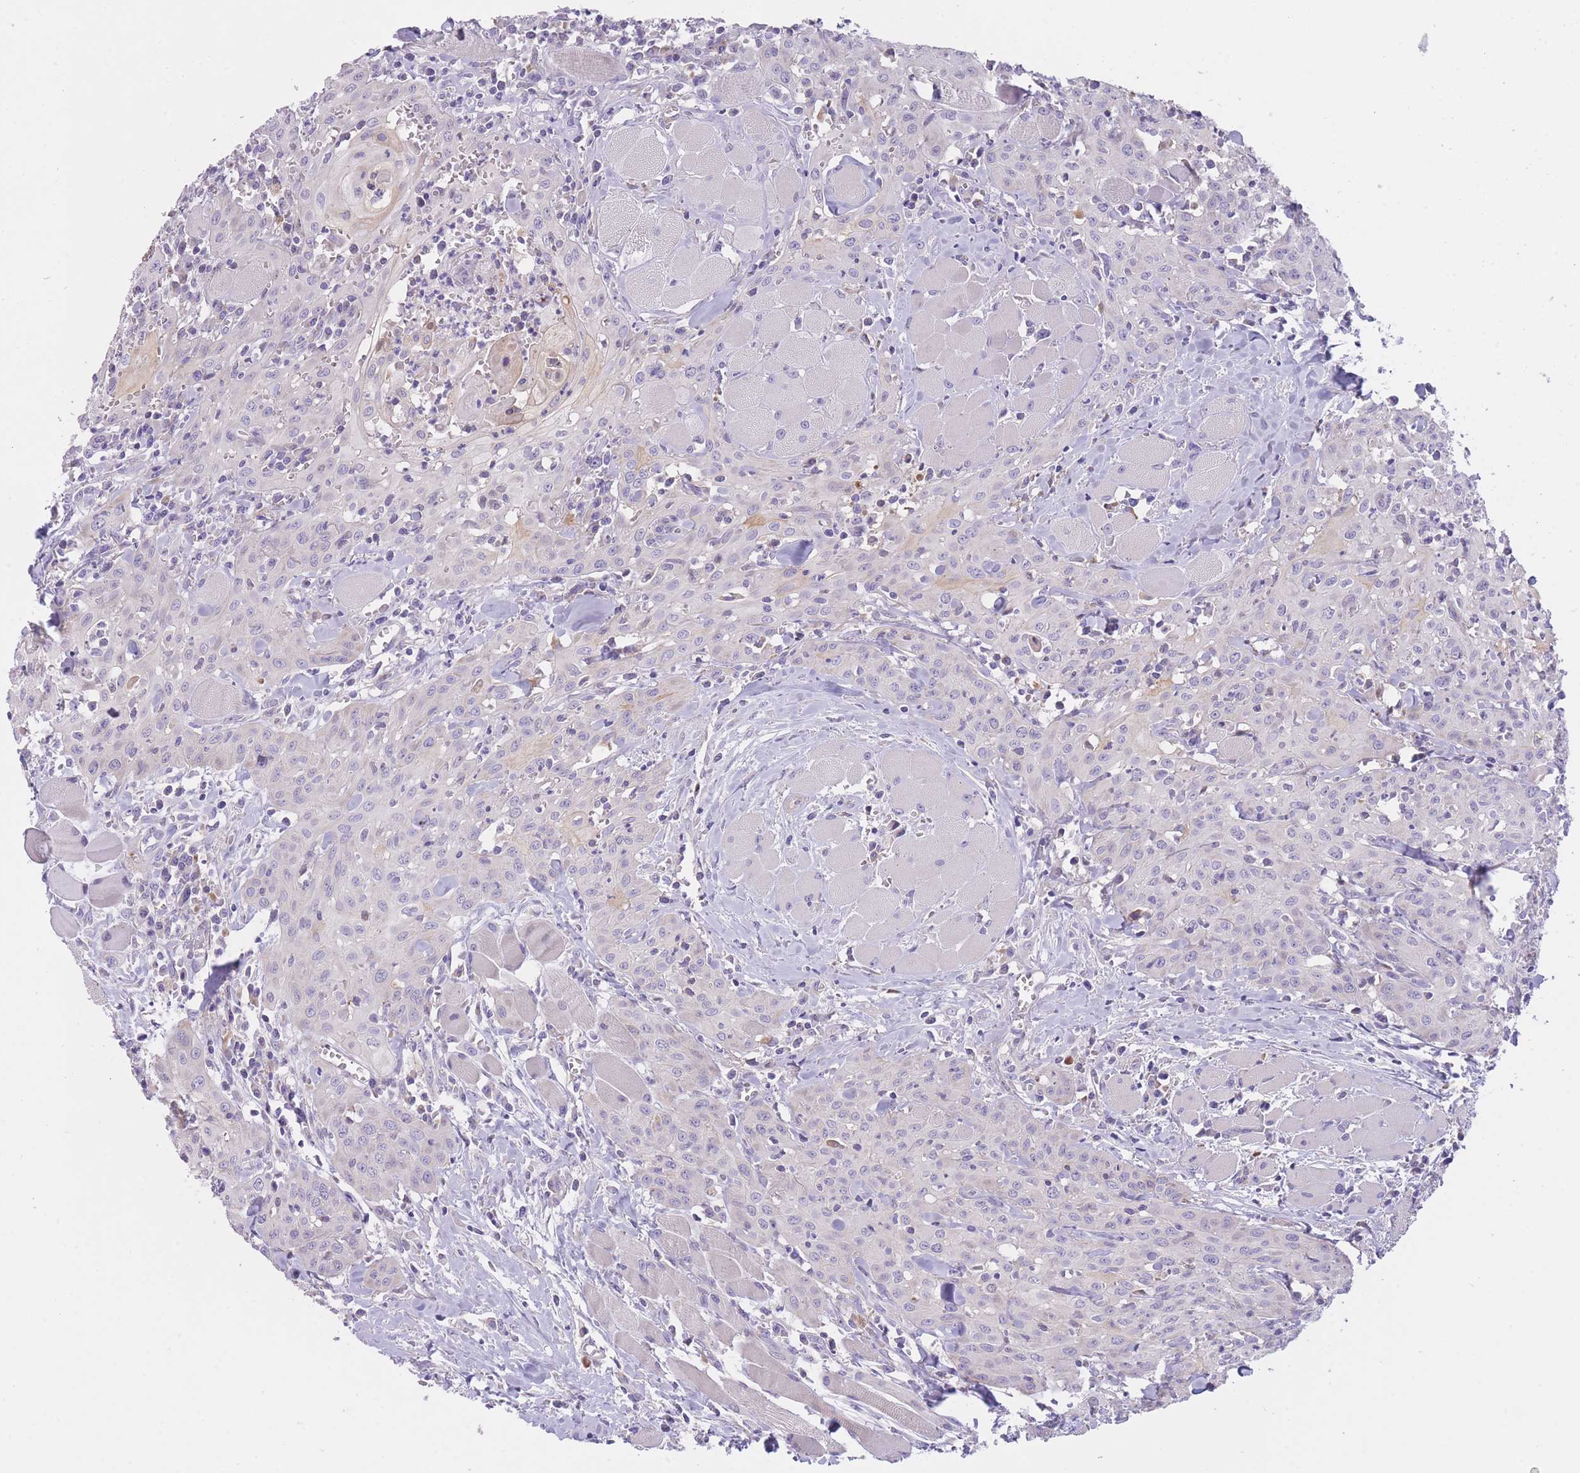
{"staining": {"intensity": "negative", "quantity": "none", "location": "none"}, "tissue": "head and neck cancer", "cell_type": "Tumor cells", "image_type": "cancer", "snomed": [{"axis": "morphology", "description": "Squamous cell carcinoma, NOS"}, {"axis": "topography", "description": "Oral tissue"}, {"axis": "topography", "description": "Head-Neck"}], "caption": "This is an IHC photomicrograph of human head and neck squamous cell carcinoma. There is no positivity in tumor cells.", "gene": "IMPG1", "patient": {"sex": "female", "age": 70}}